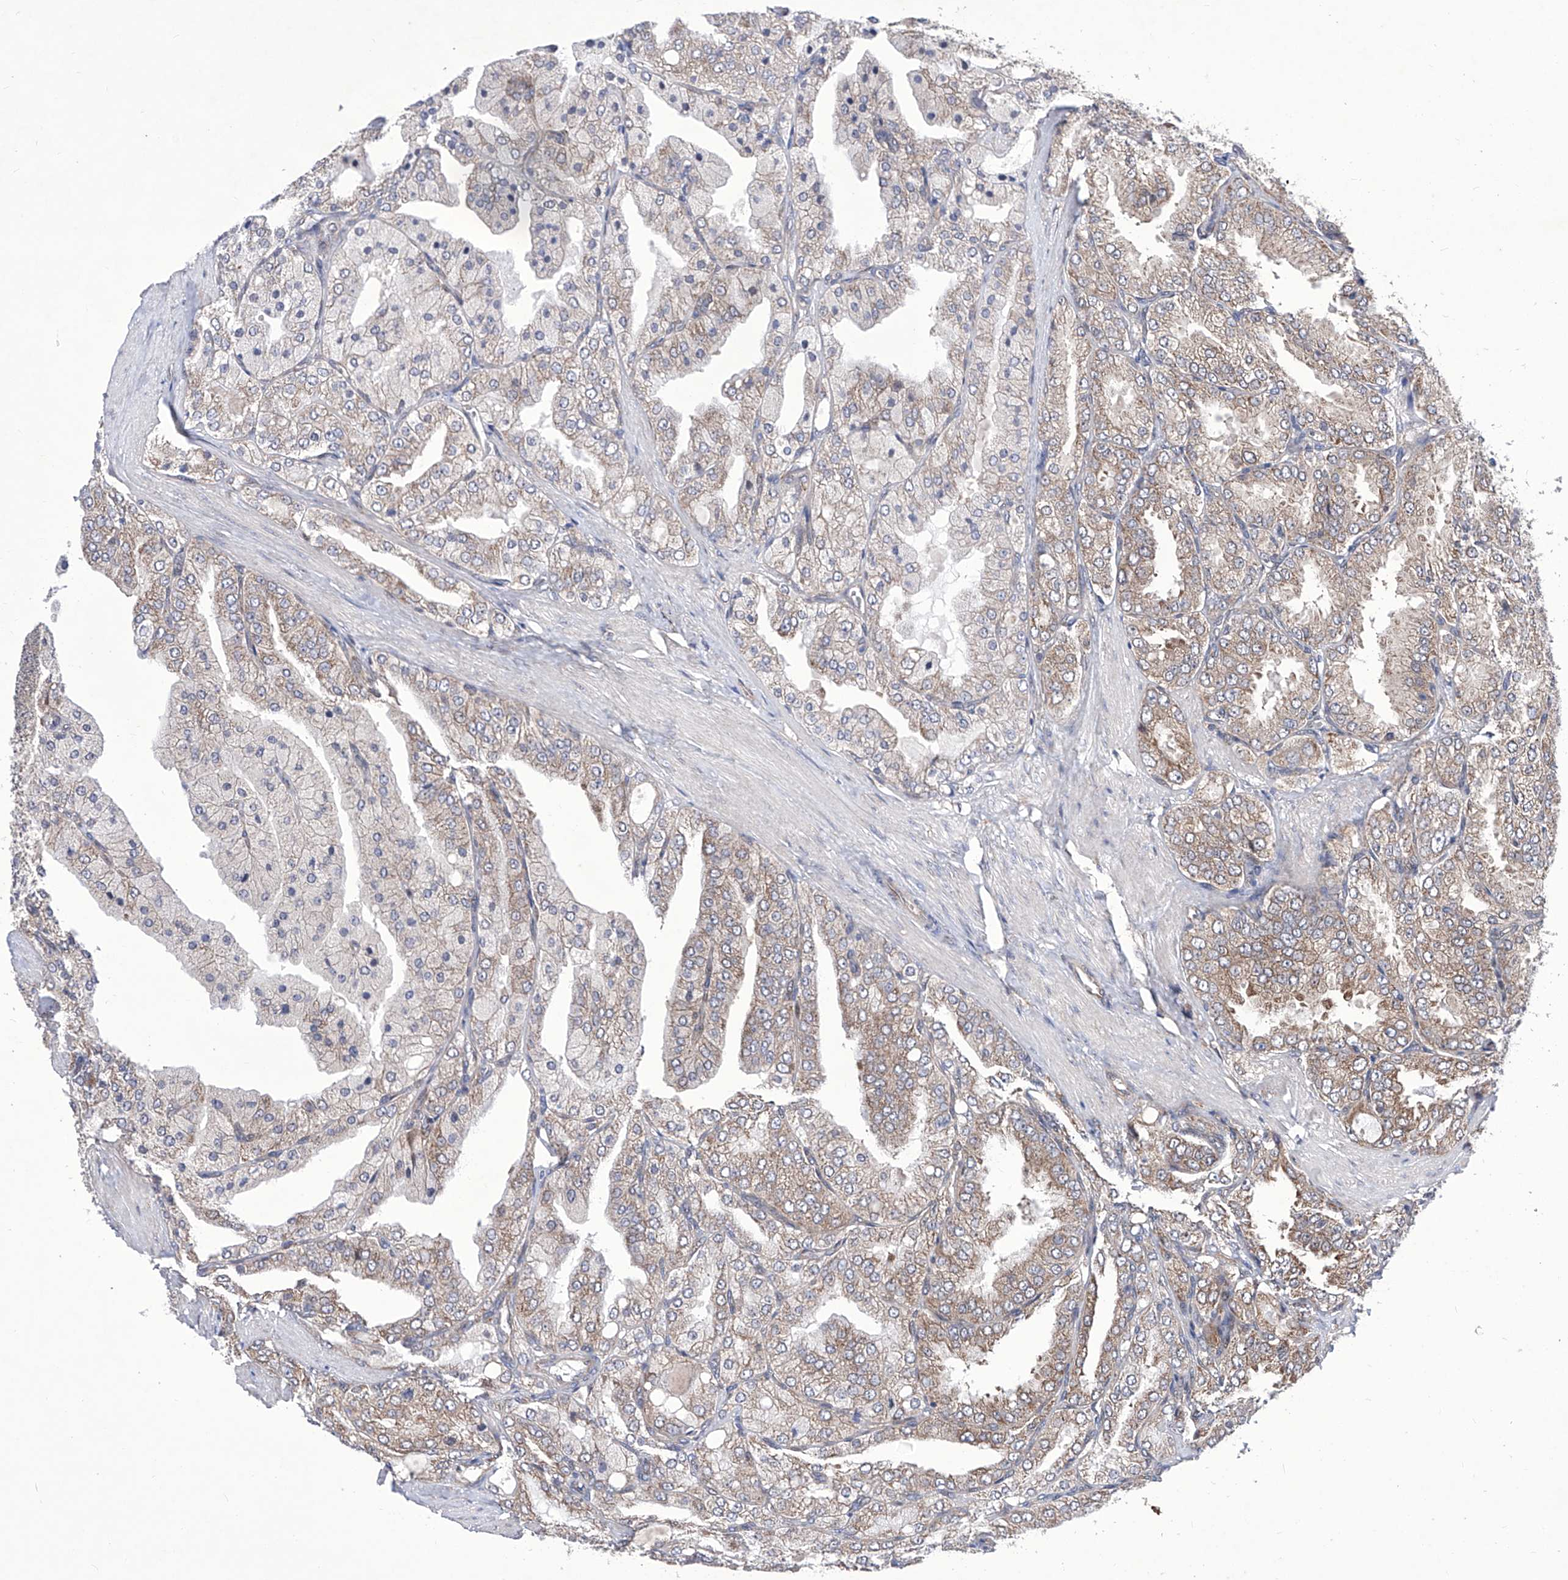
{"staining": {"intensity": "weak", "quantity": "25%-75%", "location": "cytoplasmic/membranous"}, "tissue": "prostate cancer", "cell_type": "Tumor cells", "image_type": "cancer", "snomed": [{"axis": "morphology", "description": "Adenocarcinoma, High grade"}, {"axis": "topography", "description": "Prostate"}], "caption": "Weak cytoplasmic/membranous staining is appreciated in approximately 25%-75% of tumor cells in high-grade adenocarcinoma (prostate).", "gene": "KTI12", "patient": {"sex": "male", "age": 50}}